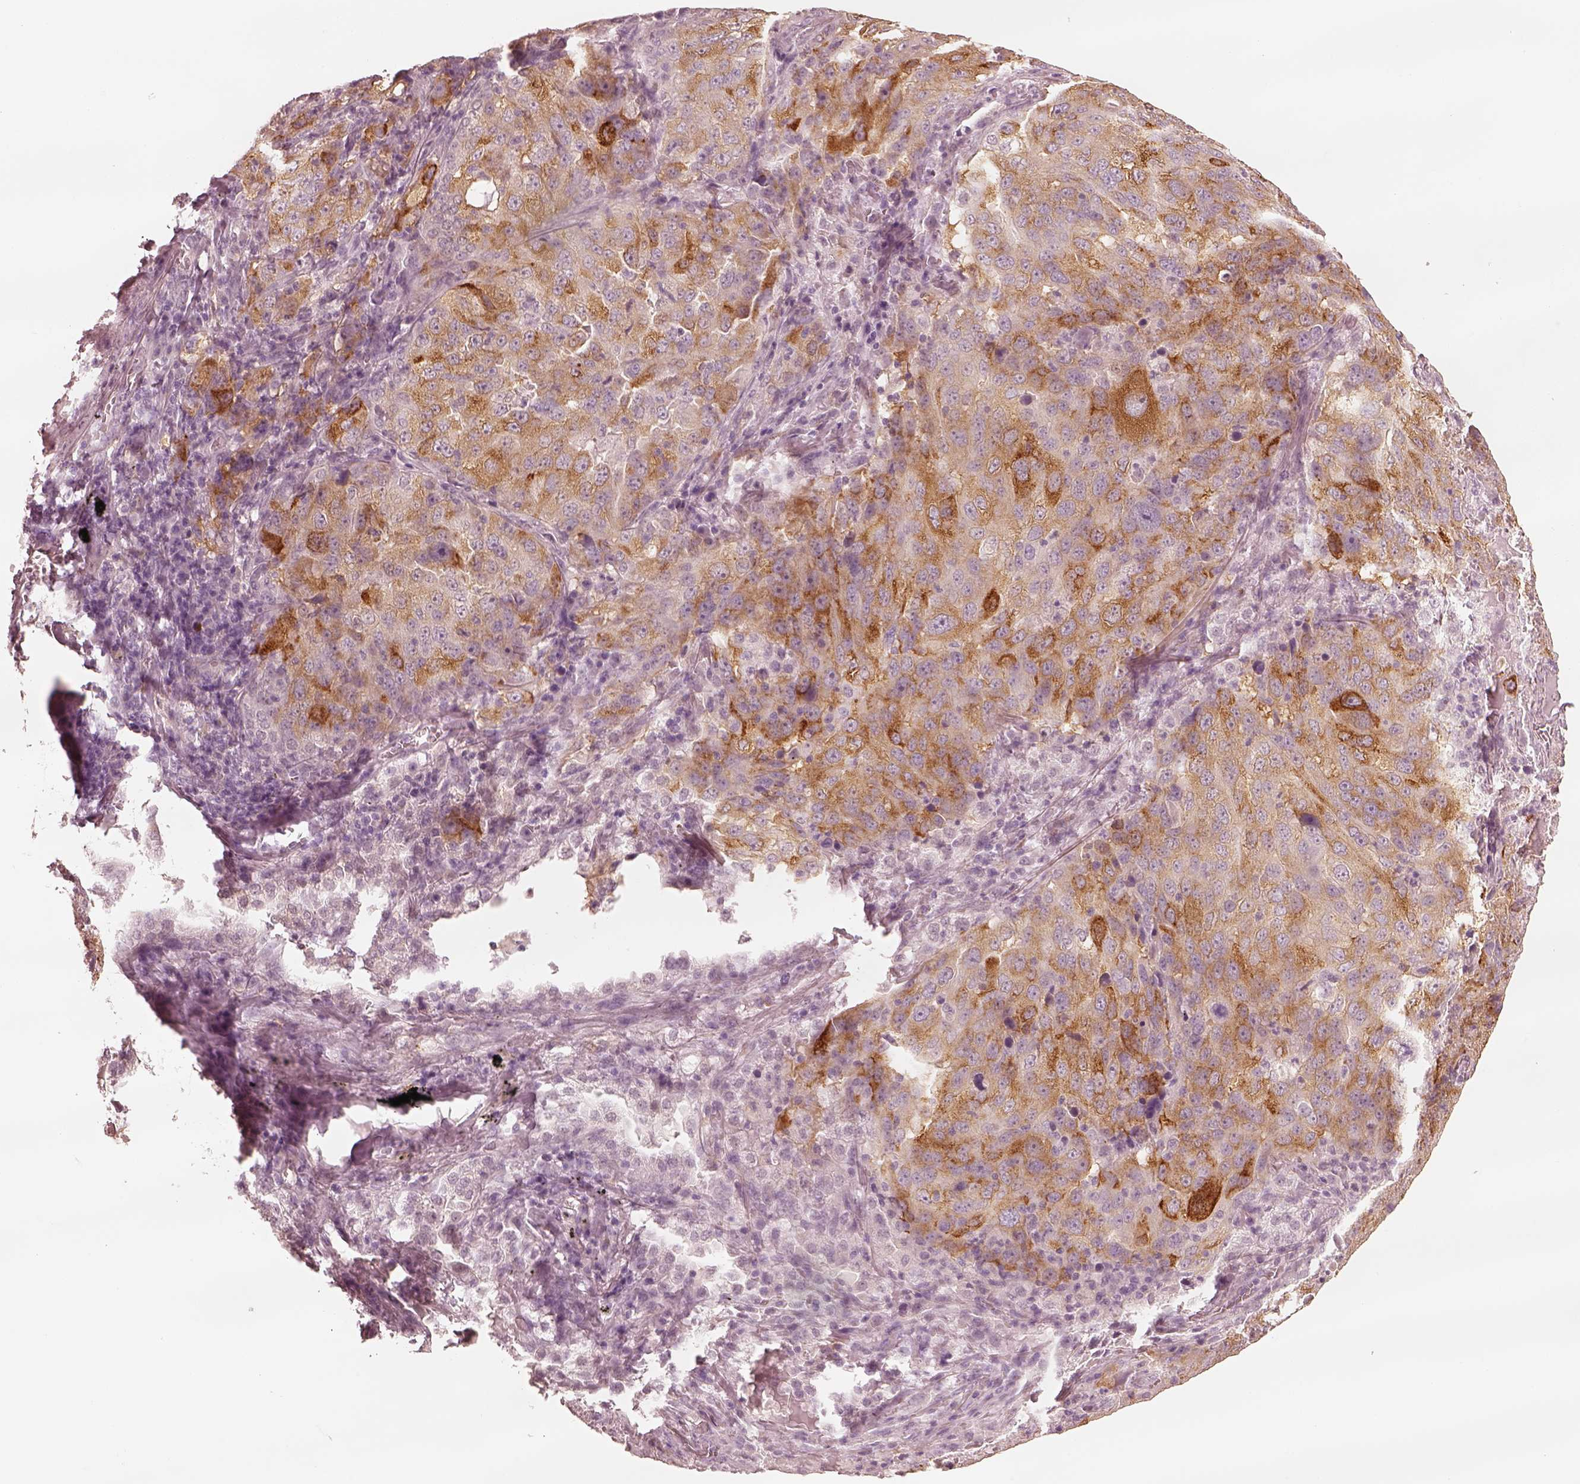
{"staining": {"intensity": "moderate", "quantity": "25%-75%", "location": "cytoplasmic/membranous"}, "tissue": "lung cancer", "cell_type": "Tumor cells", "image_type": "cancer", "snomed": [{"axis": "morphology", "description": "Adenocarcinoma, NOS"}, {"axis": "topography", "description": "Lung"}], "caption": "Approximately 25%-75% of tumor cells in human adenocarcinoma (lung) reveal moderate cytoplasmic/membranous protein positivity as visualized by brown immunohistochemical staining.", "gene": "DNAAF9", "patient": {"sex": "female", "age": 61}}